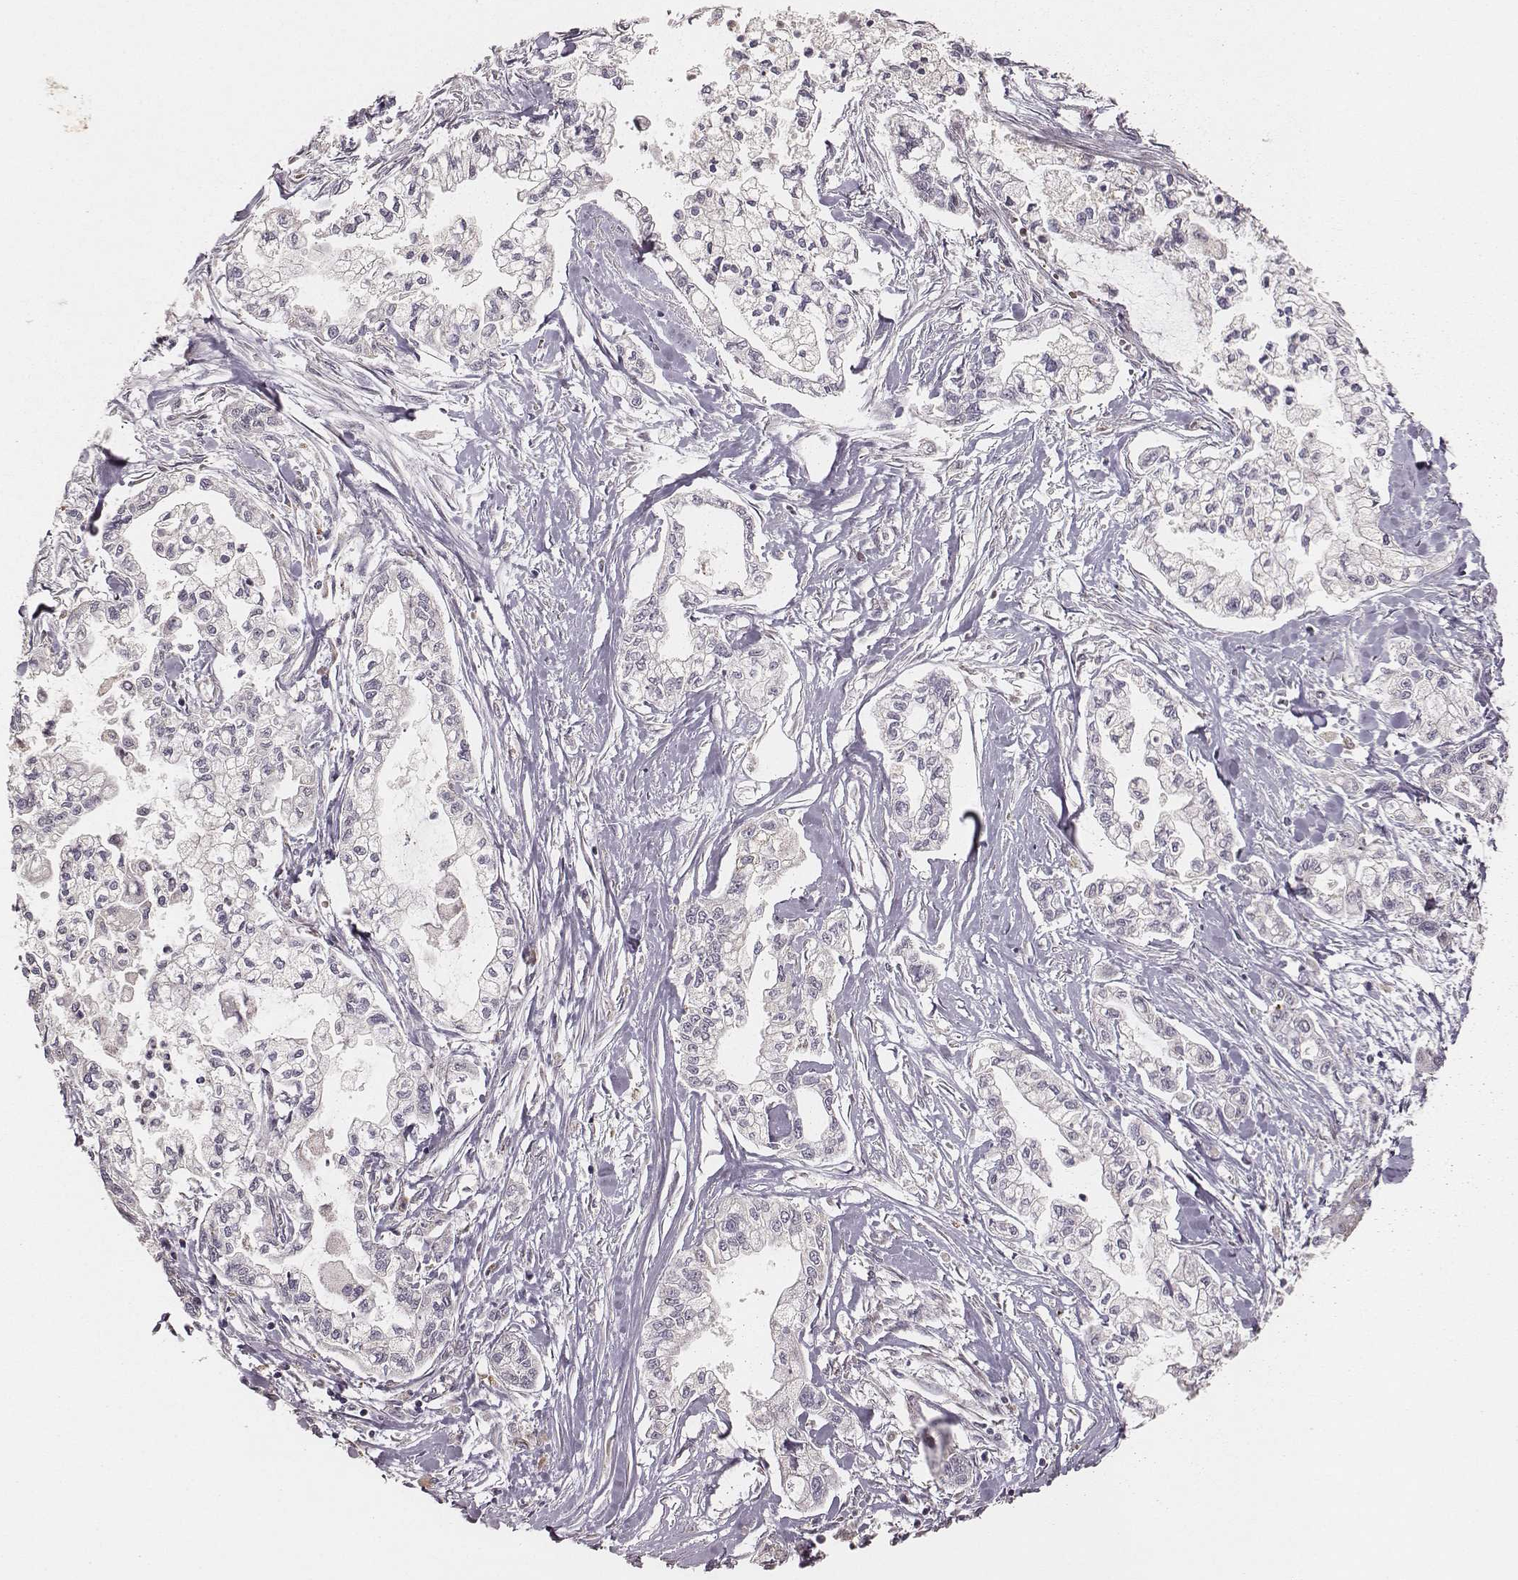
{"staining": {"intensity": "negative", "quantity": "none", "location": "none"}, "tissue": "pancreatic cancer", "cell_type": "Tumor cells", "image_type": "cancer", "snomed": [{"axis": "morphology", "description": "Adenocarcinoma, NOS"}, {"axis": "topography", "description": "Pancreas"}], "caption": "A micrograph of pancreatic adenocarcinoma stained for a protein reveals no brown staining in tumor cells.", "gene": "TUFM", "patient": {"sex": "male", "age": 54}}